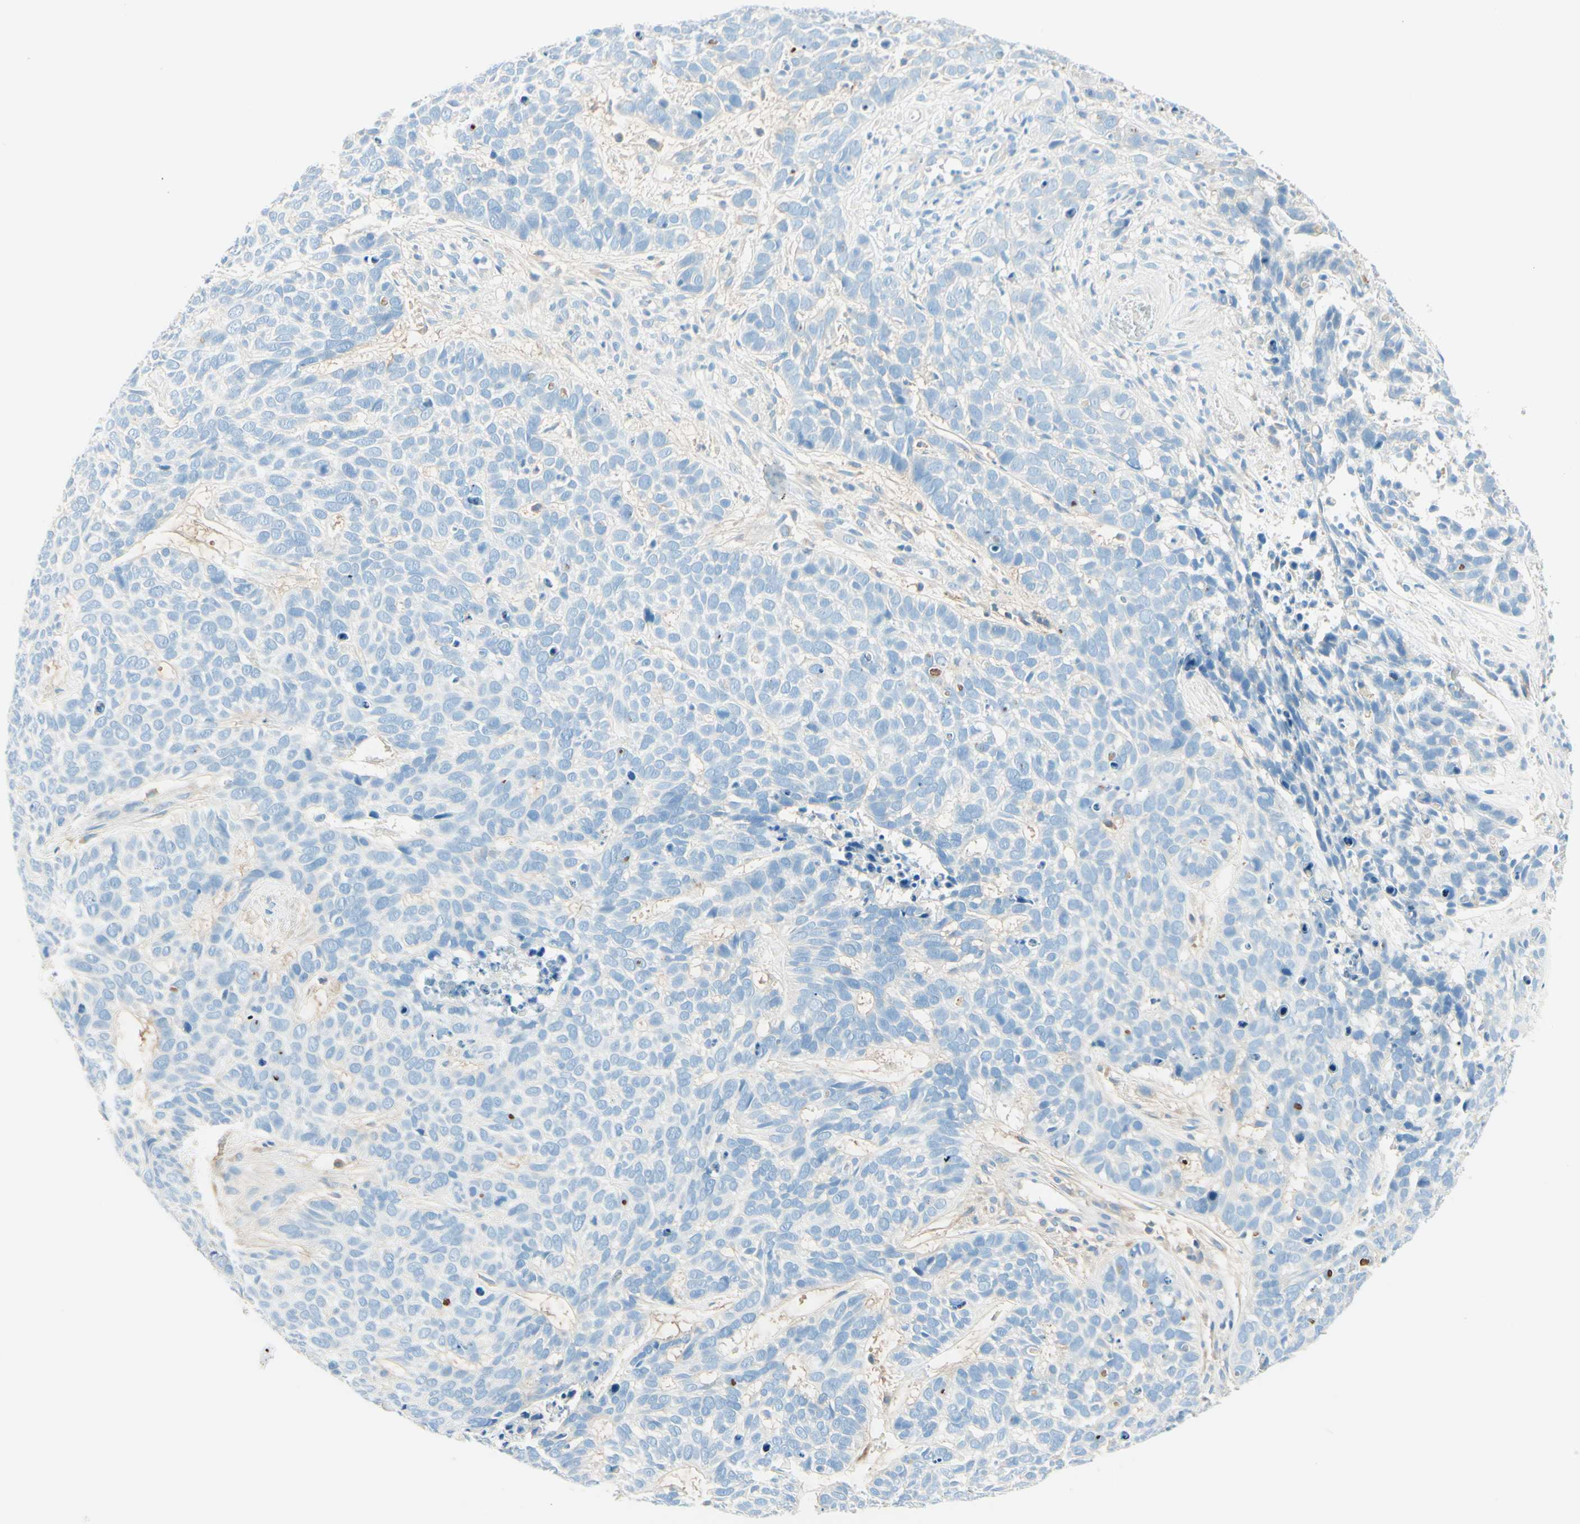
{"staining": {"intensity": "negative", "quantity": "none", "location": "none"}, "tissue": "skin cancer", "cell_type": "Tumor cells", "image_type": "cancer", "snomed": [{"axis": "morphology", "description": "Basal cell carcinoma"}, {"axis": "topography", "description": "Skin"}], "caption": "IHC of human skin cancer (basal cell carcinoma) displays no positivity in tumor cells.", "gene": "NCBP2L", "patient": {"sex": "male", "age": 87}}